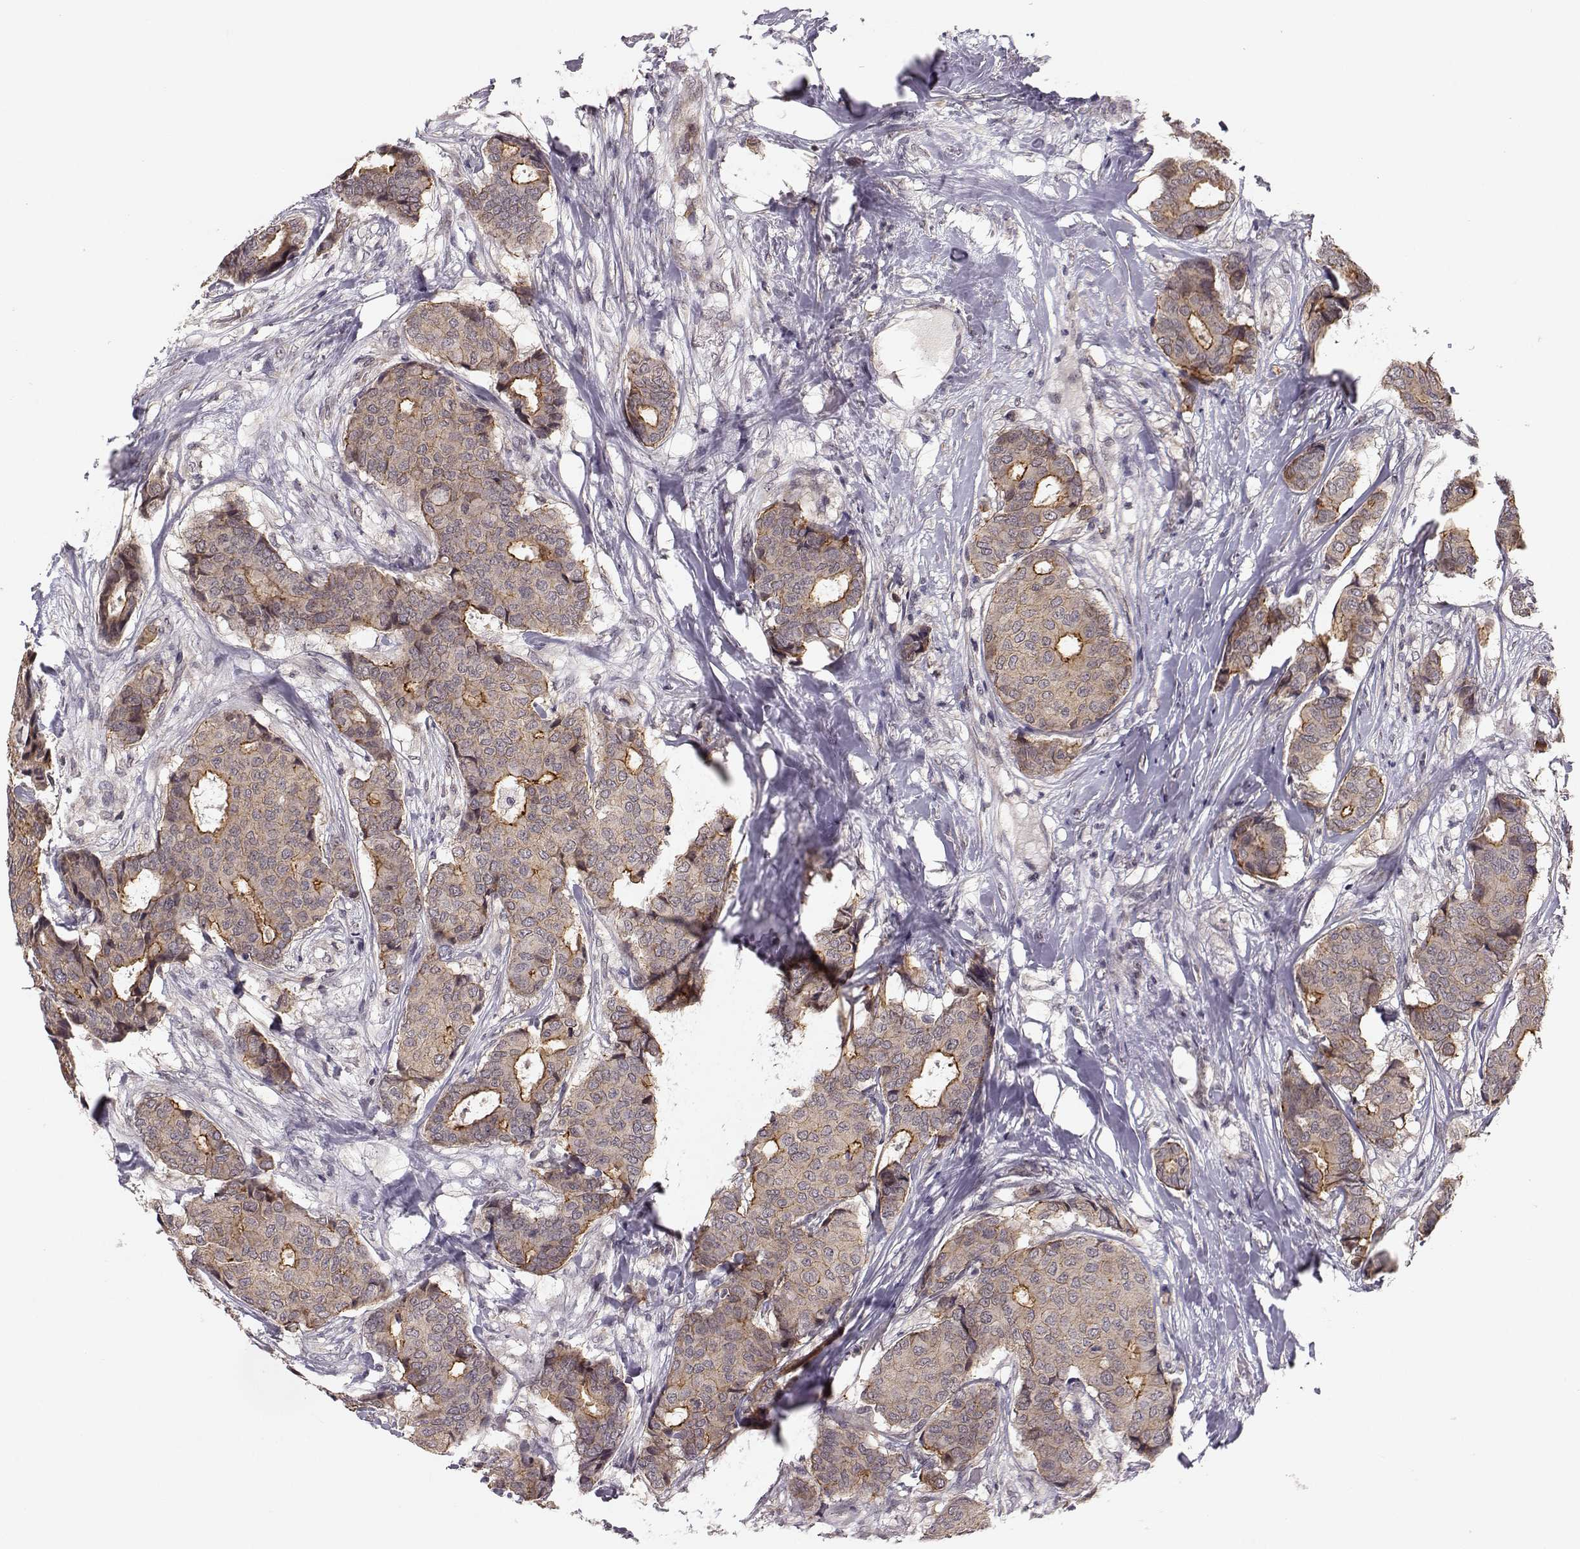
{"staining": {"intensity": "moderate", "quantity": "<25%", "location": "cytoplasmic/membranous"}, "tissue": "breast cancer", "cell_type": "Tumor cells", "image_type": "cancer", "snomed": [{"axis": "morphology", "description": "Duct carcinoma"}, {"axis": "topography", "description": "Breast"}], "caption": "This micrograph exhibits IHC staining of human breast infiltrating ductal carcinoma, with low moderate cytoplasmic/membranous expression in about <25% of tumor cells.", "gene": "PLEKHG3", "patient": {"sex": "female", "age": 75}}